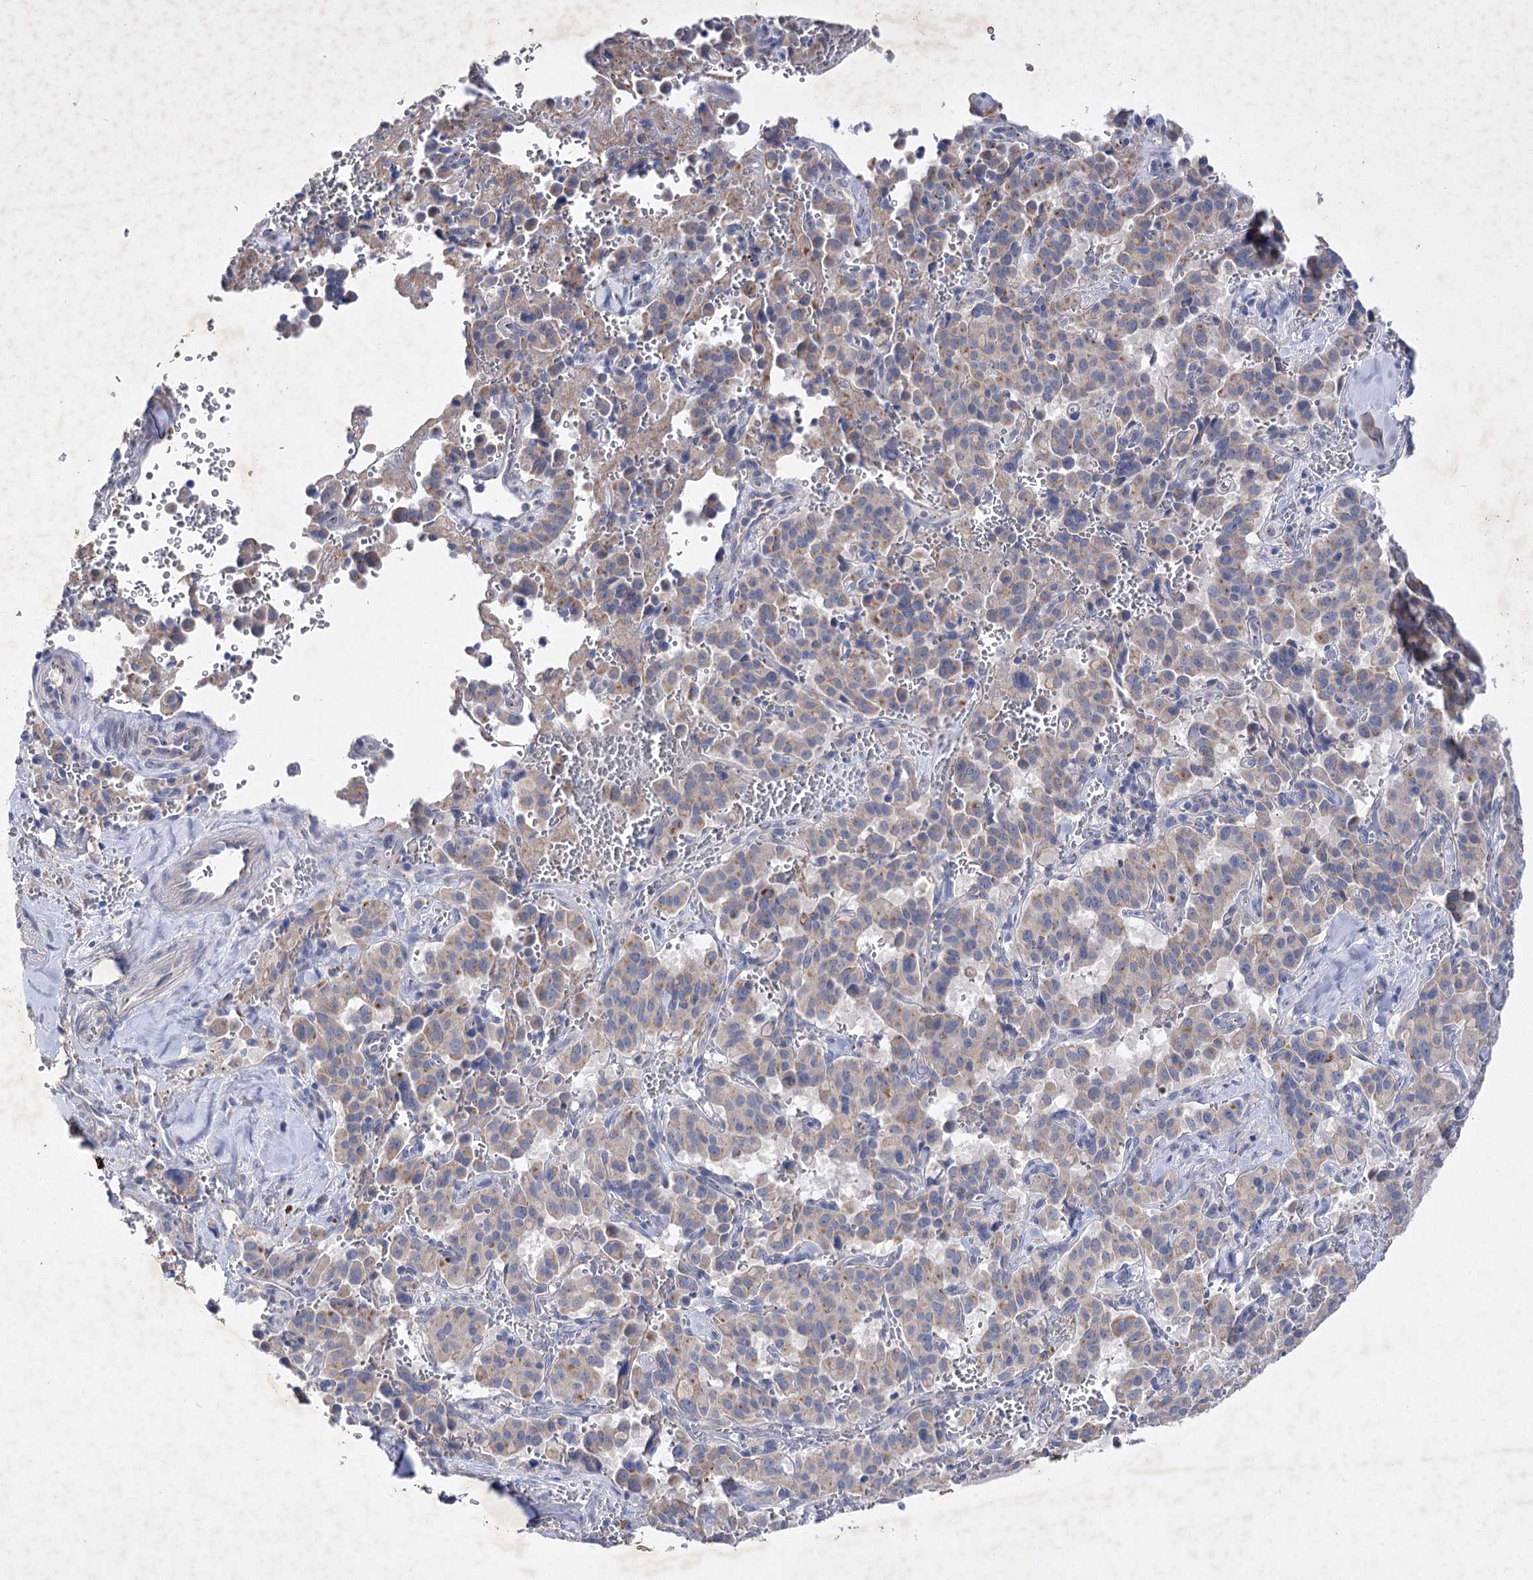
{"staining": {"intensity": "weak", "quantity": "25%-75%", "location": "cytoplasmic/membranous"}, "tissue": "pancreatic cancer", "cell_type": "Tumor cells", "image_type": "cancer", "snomed": [{"axis": "morphology", "description": "Adenocarcinoma, NOS"}, {"axis": "topography", "description": "Pancreas"}], "caption": "Protein staining of pancreatic adenocarcinoma tissue reveals weak cytoplasmic/membranous staining in approximately 25%-75% of tumor cells.", "gene": "COX15", "patient": {"sex": "male", "age": 65}}